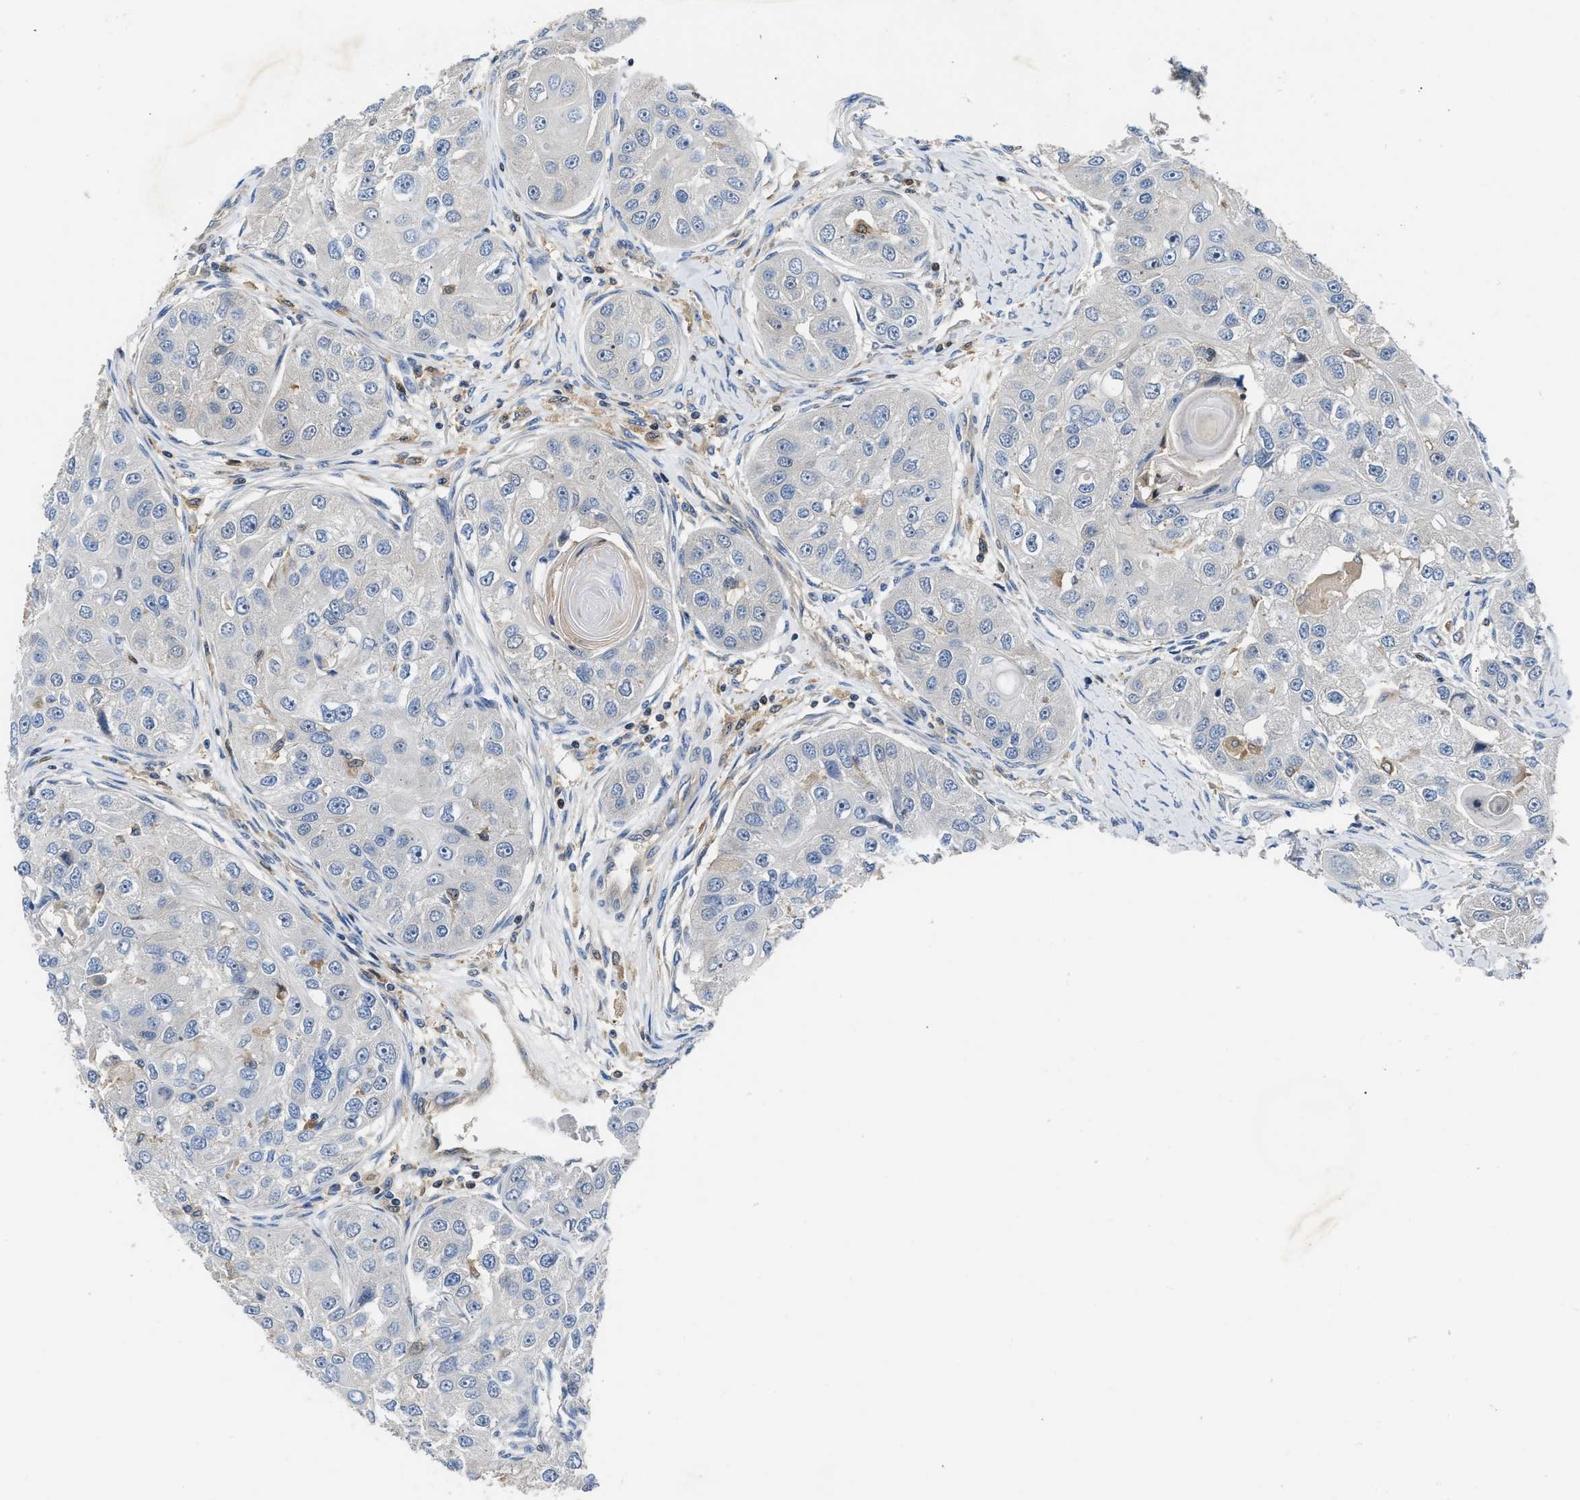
{"staining": {"intensity": "negative", "quantity": "none", "location": "none"}, "tissue": "head and neck cancer", "cell_type": "Tumor cells", "image_type": "cancer", "snomed": [{"axis": "morphology", "description": "Normal tissue, NOS"}, {"axis": "morphology", "description": "Squamous cell carcinoma, NOS"}, {"axis": "topography", "description": "Skeletal muscle"}, {"axis": "topography", "description": "Head-Neck"}], "caption": "Histopathology image shows no protein positivity in tumor cells of head and neck cancer tissue.", "gene": "OSTF1", "patient": {"sex": "male", "age": 51}}